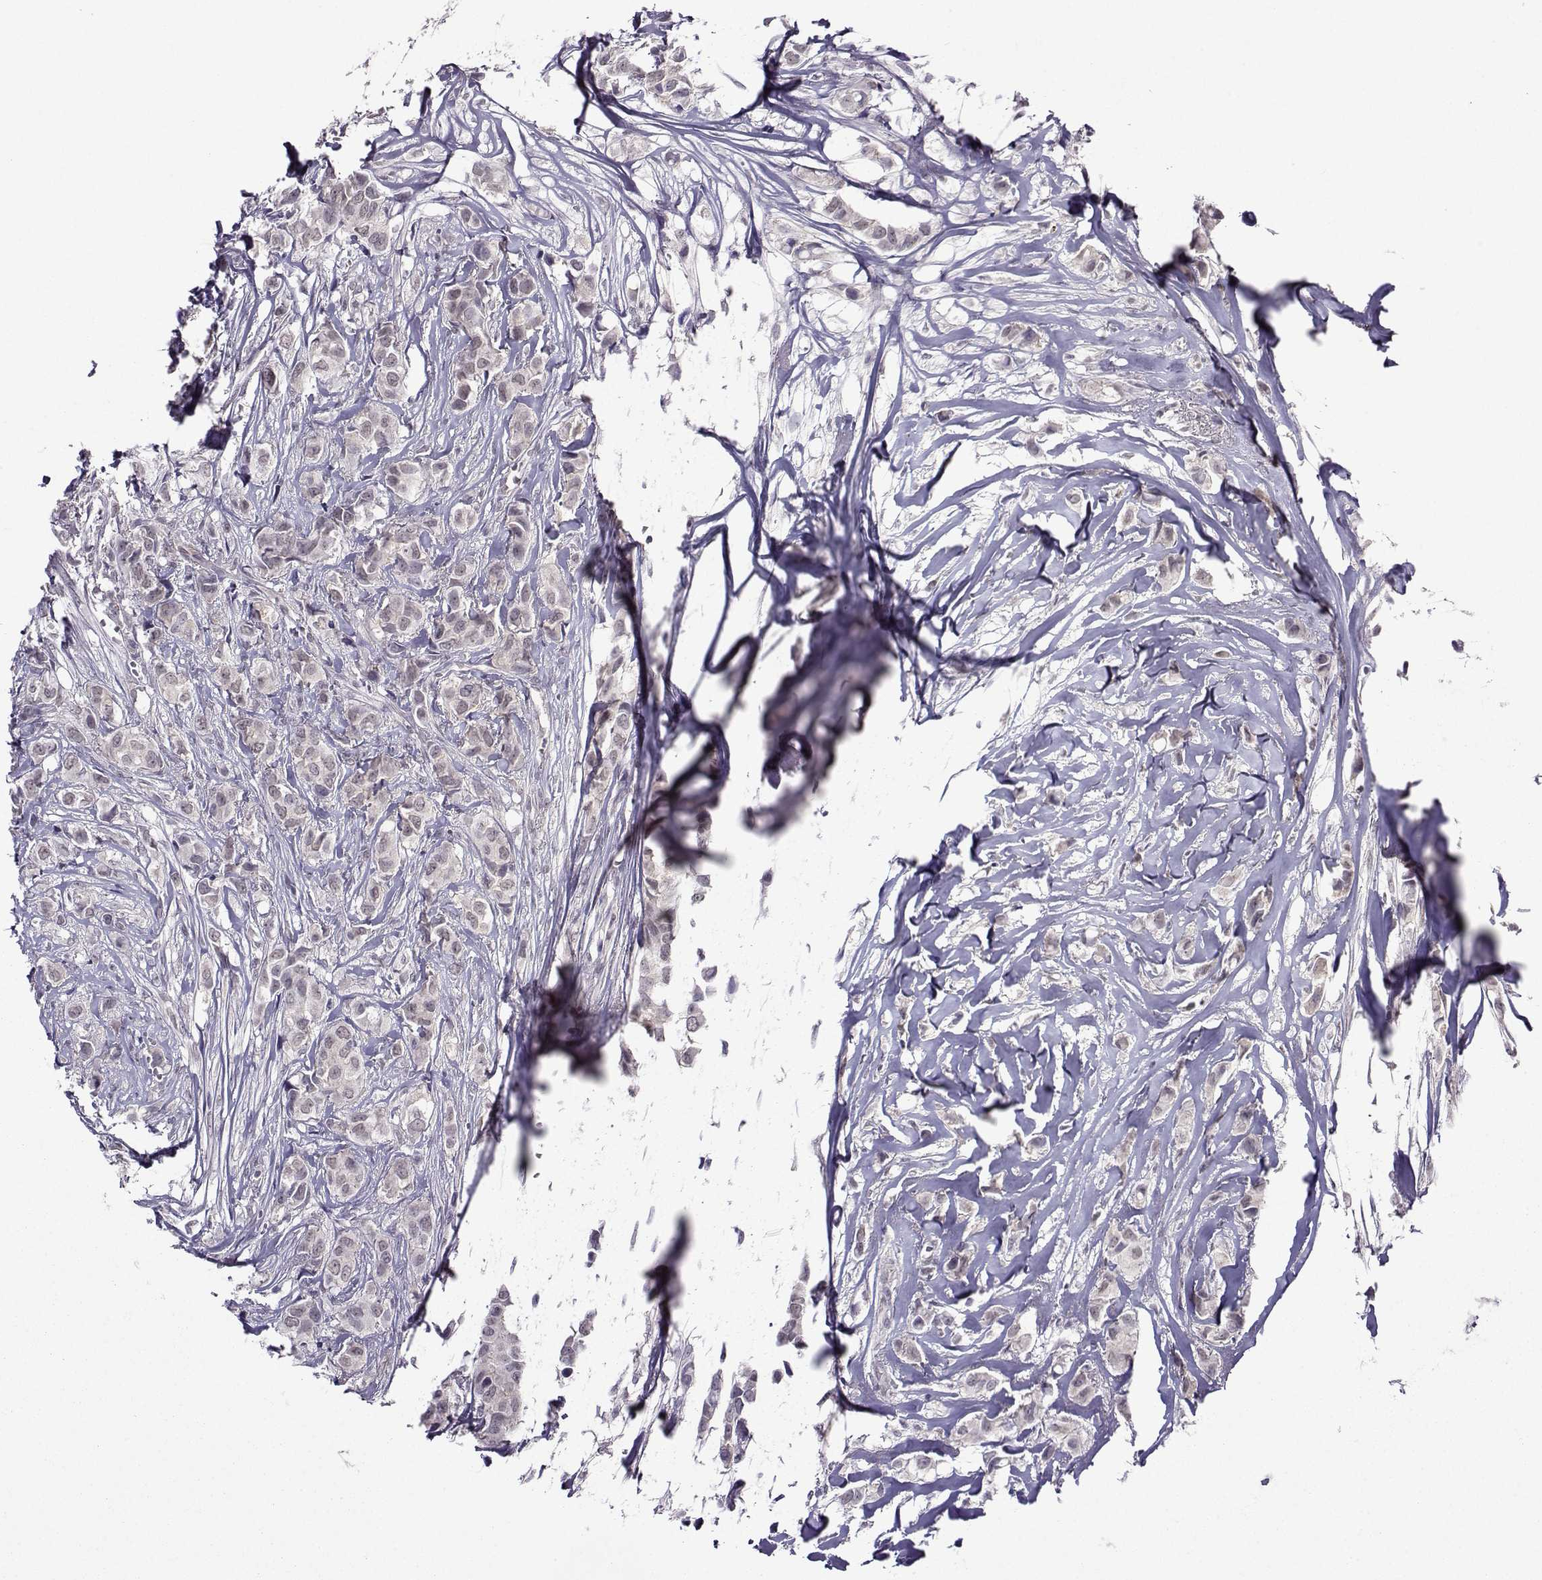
{"staining": {"intensity": "negative", "quantity": "none", "location": "none"}, "tissue": "breast cancer", "cell_type": "Tumor cells", "image_type": "cancer", "snomed": [{"axis": "morphology", "description": "Duct carcinoma"}, {"axis": "topography", "description": "Breast"}], "caption": "Immunohistochemical staining of breast cancer (infiltrating ductal carcinoma) displays no significant positivity in tumor cells.", "gene": "DDX20", "patient": {"sex": "female", "age": 85}}